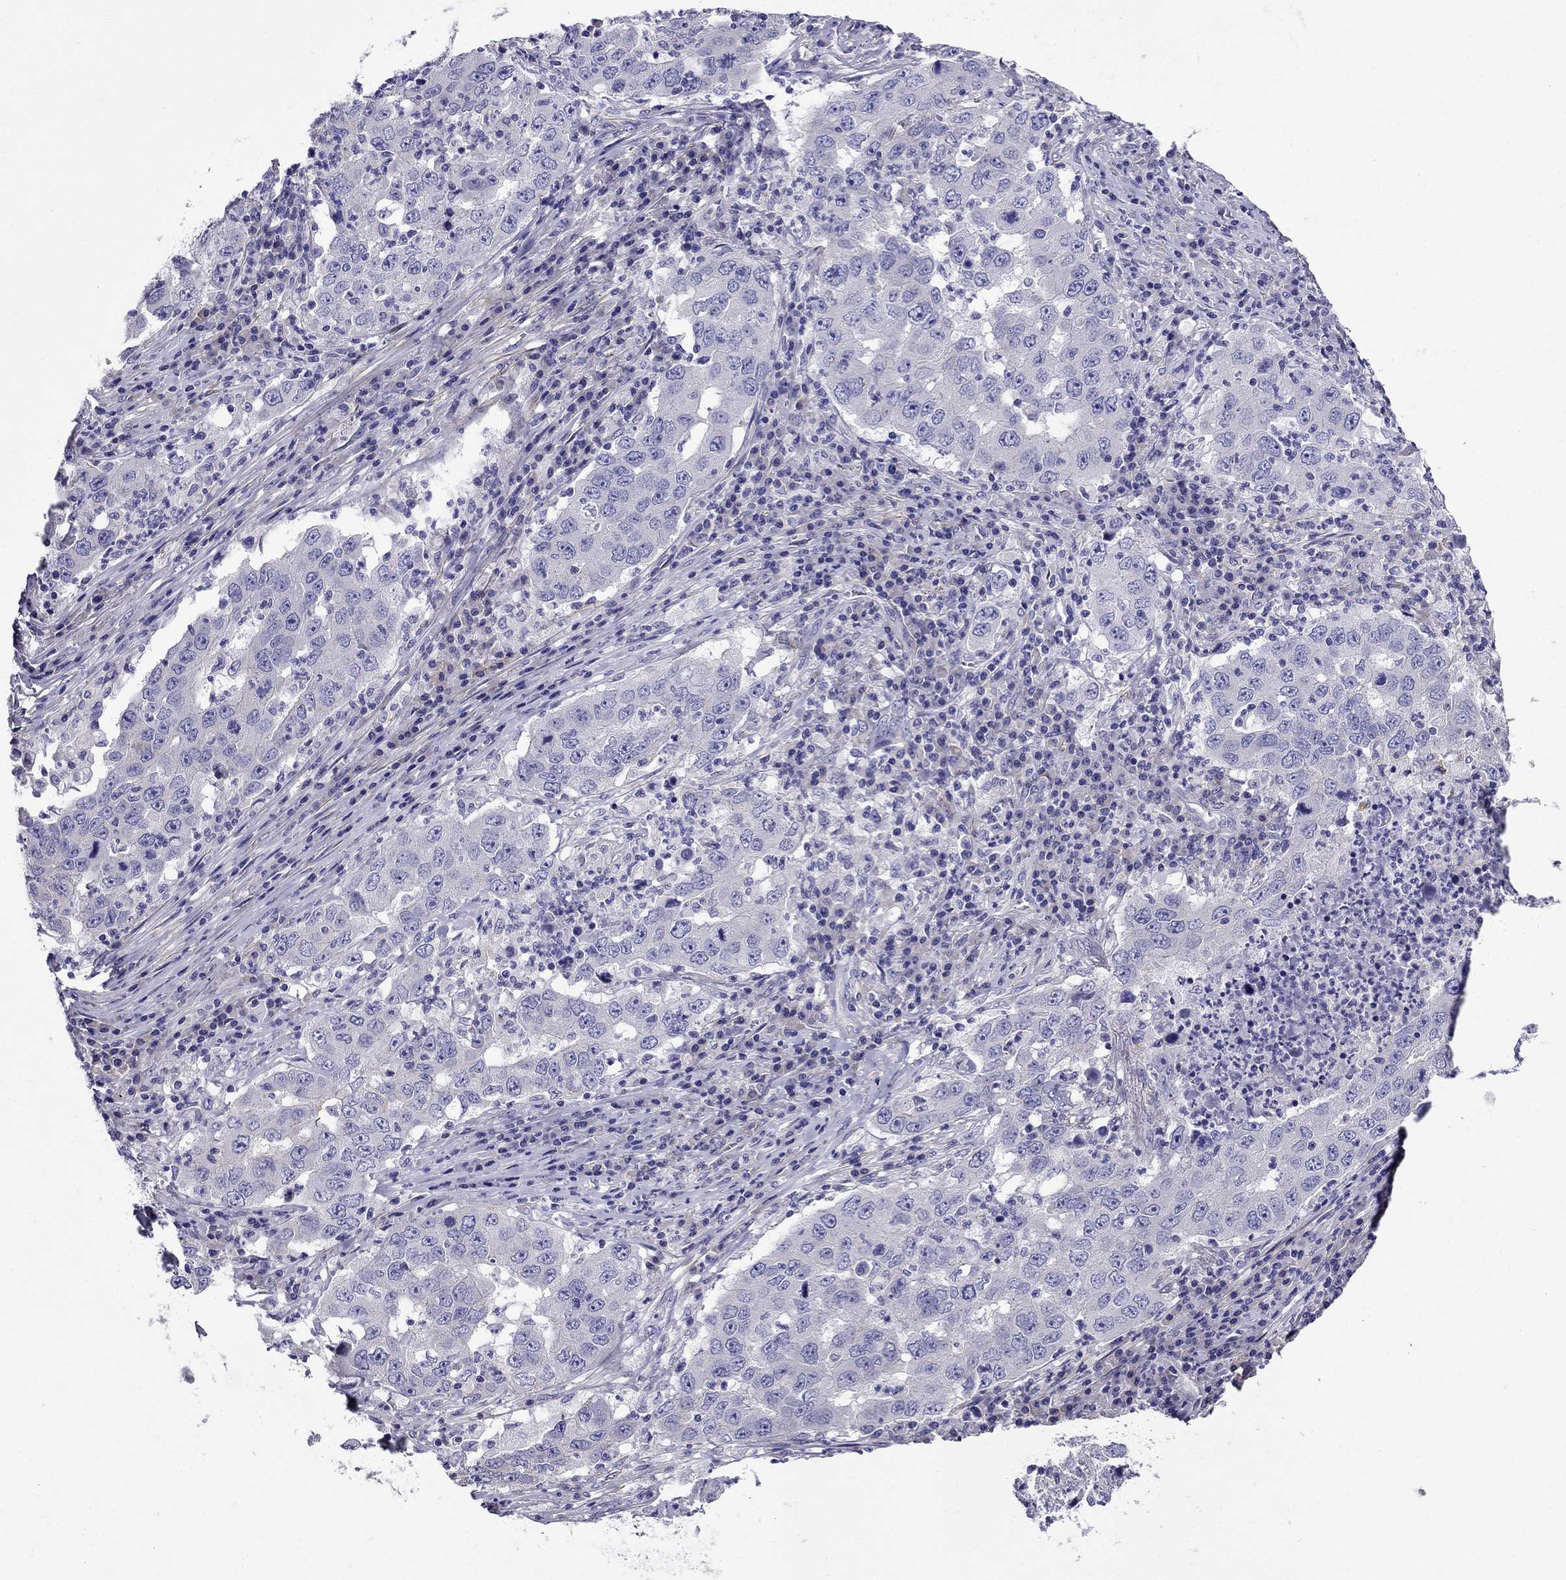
{"staining": {"intensity": "negative", "quantity": "none", "location": "none"}, "tissue": "lung cancer", "cell_type": "Tumor cells", "image_type": "cancer", "snomed": [{"axis": "morphology", "description": "Adenocarcinoma, NOS"}, {"axis": "topography", "description": "Lung"}], "caption": "IHC of human lung cancer (adenocarcinoma) demonstrates no staining in tumor cells.", "gene": "GPR50", "patient": {"sex": "male", "age": 73}}